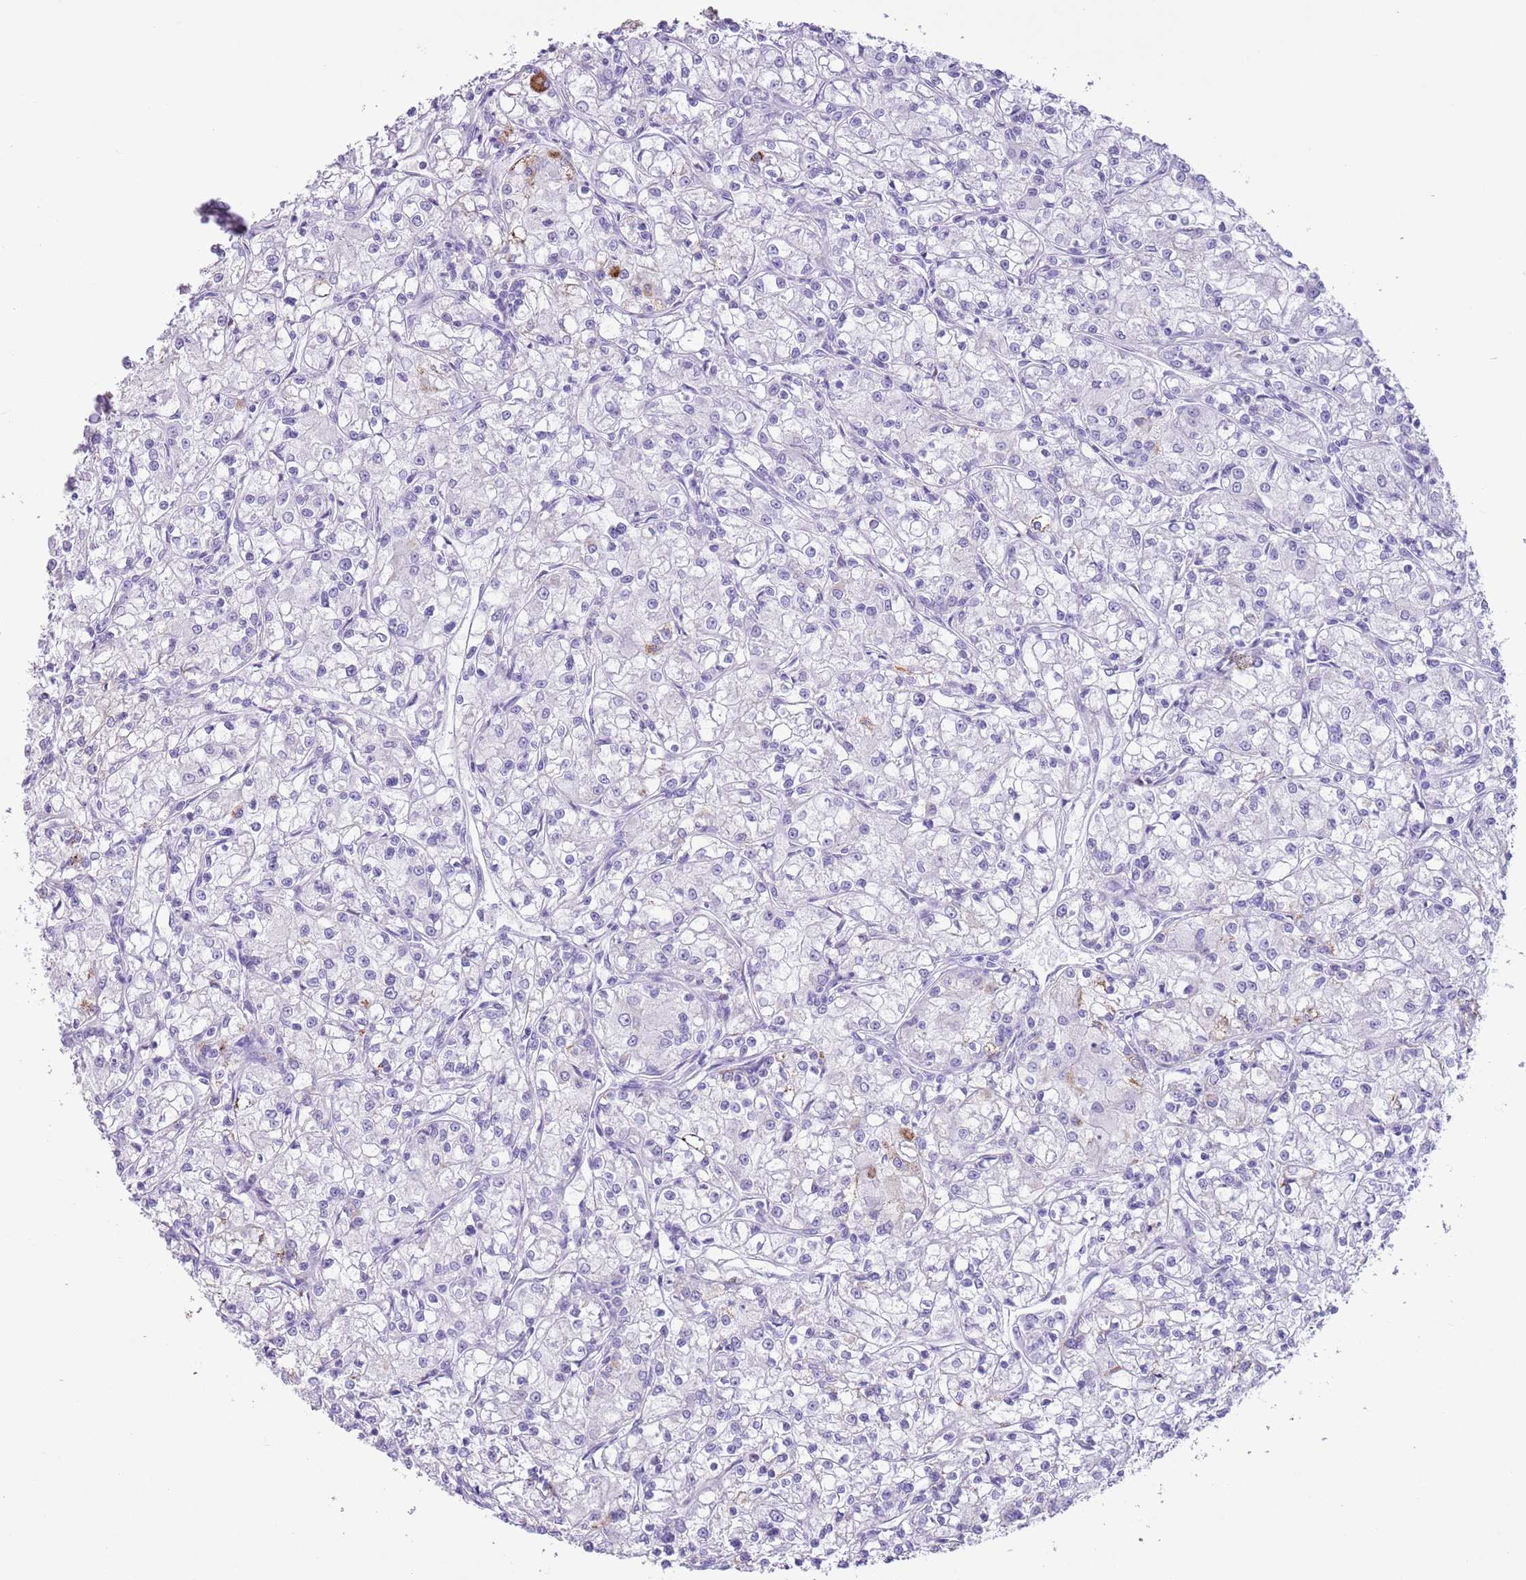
{"staining": {"intensity": "negative", "quantity": "none", "location": "none"}, "tissue": "renal cancer", "cell_type": "Tumor cells", "image_type": "cancer", "snomed": [{"axis": "morphology", "description": "Adenocarcinoma, NOS"}, {"axis": "topography", "description": "Kidney"}], "caption": "IHC of renal adenocarcinoma displays no expression in tumor cells.", "gene": "SLC7A14", "patient": {"sex": "female", "age": 59}}